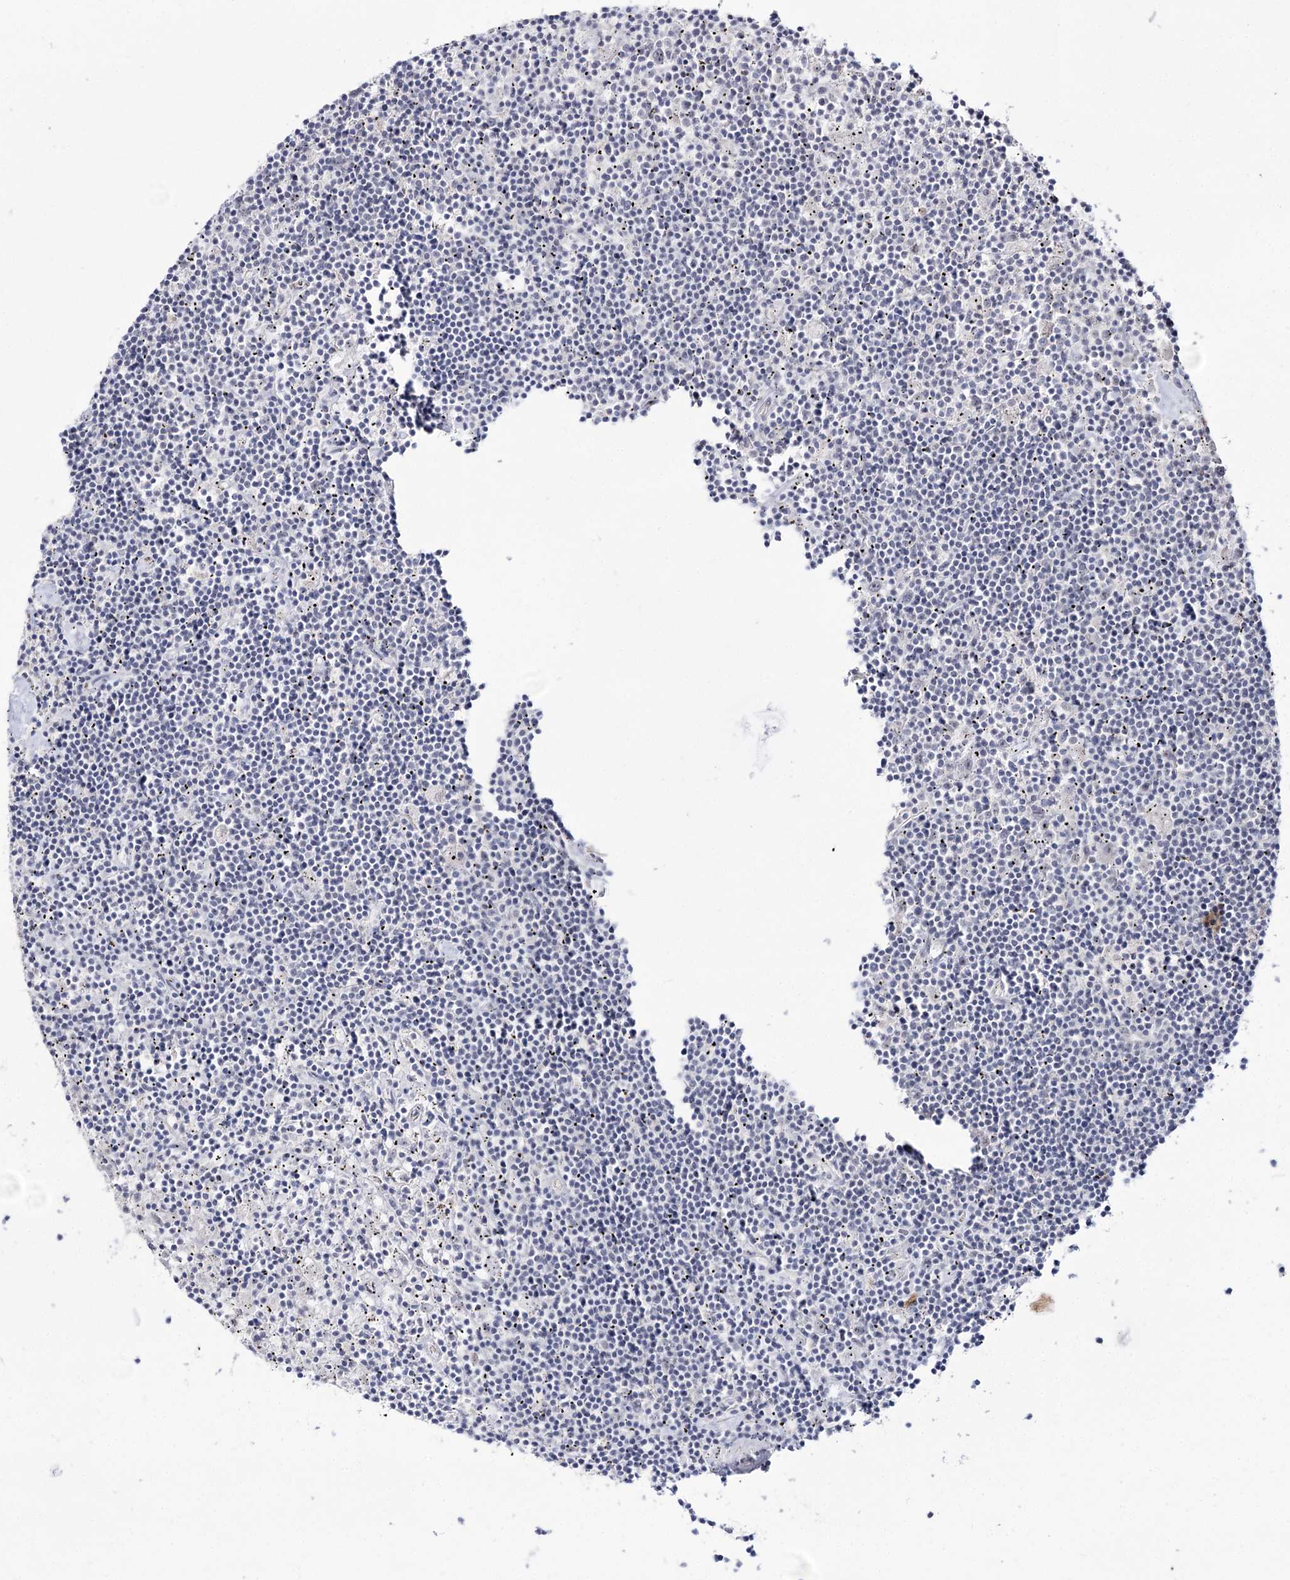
{"staining": {"intensity": "negative", "quantity": "none", "location": "none"}, "tissue": "lymphoma", "cell_type": "Tumor cells", "image_type": "cancer", "snomed": [{"axis": "morphology", "description": "Malignant lymphoma, non-Hodgkin's type, Low grade"}, {"axis": "topography", "description": "Spleen"}], "caption": "There is no significant staining in tumor cells of malignant lymphoma, non-Hodgkin's type (low-grade).", "gene": "RRP9", "patient": {"sex": "male", "age": 76}}